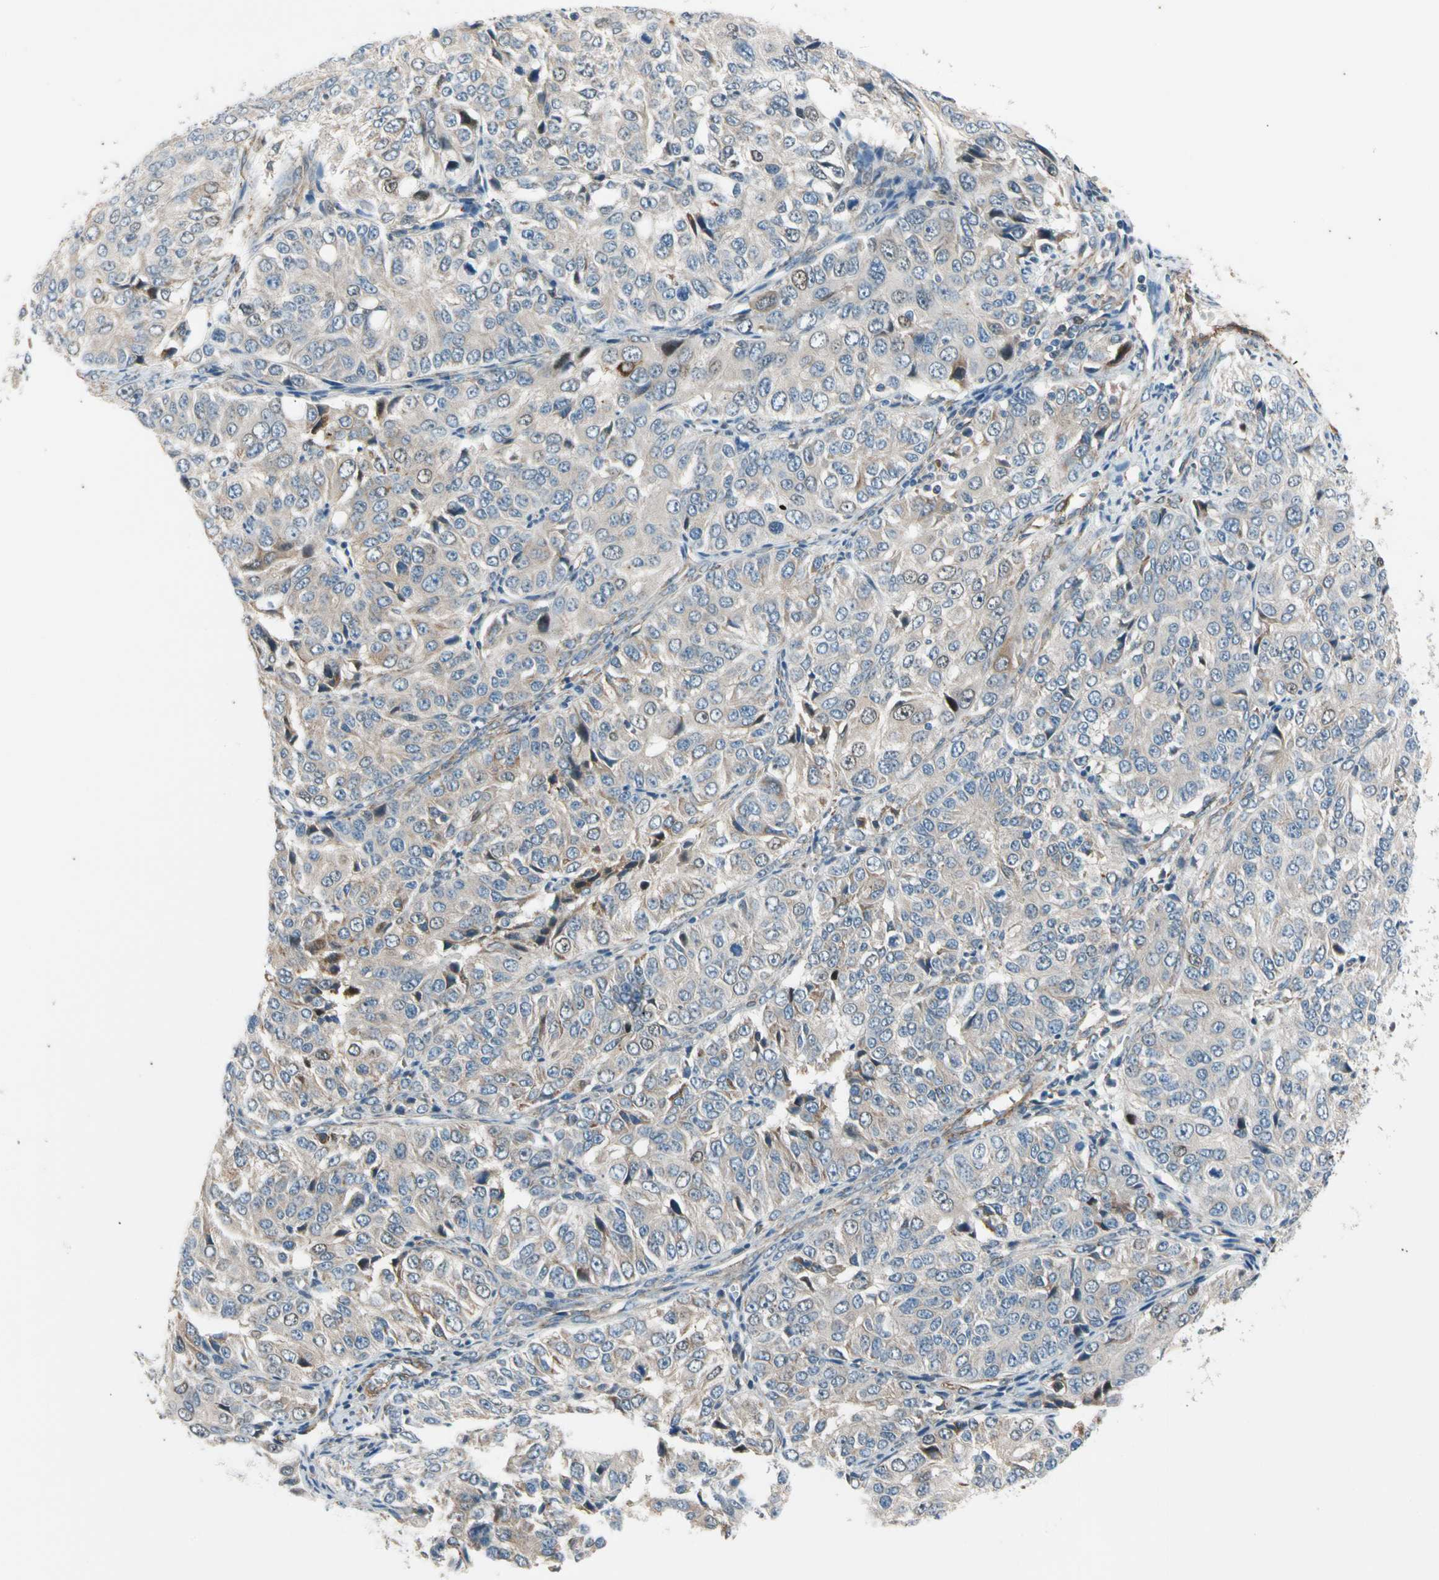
{"staining": {"intensity": "weak", "quantity": "25%-75%", "location": "cytoplasmic/membranous"}, "tissue": "ovarian cancer", "cell_type": "Tumor cells", "image_type": "cancer", "snomed": [{"axis": "morphology", "description": "Carcinoma, endometroid"}, {"axis": "topography", "description": "Ovary"}], "caption": "Brown immunohistochemical staining in ovarian cancer (endometroid carcinoma) reveals weak cytoplasmic/membranous expression in about 25%-75% of tumor cells. The staining was performed using DAB to visualize the protein expression in brown, while the nuclei were stained in blue with hematoxylin (Magnification: 20x).", "gene": "LIMK2", "patient": {"sex": "female", "age": 51}}